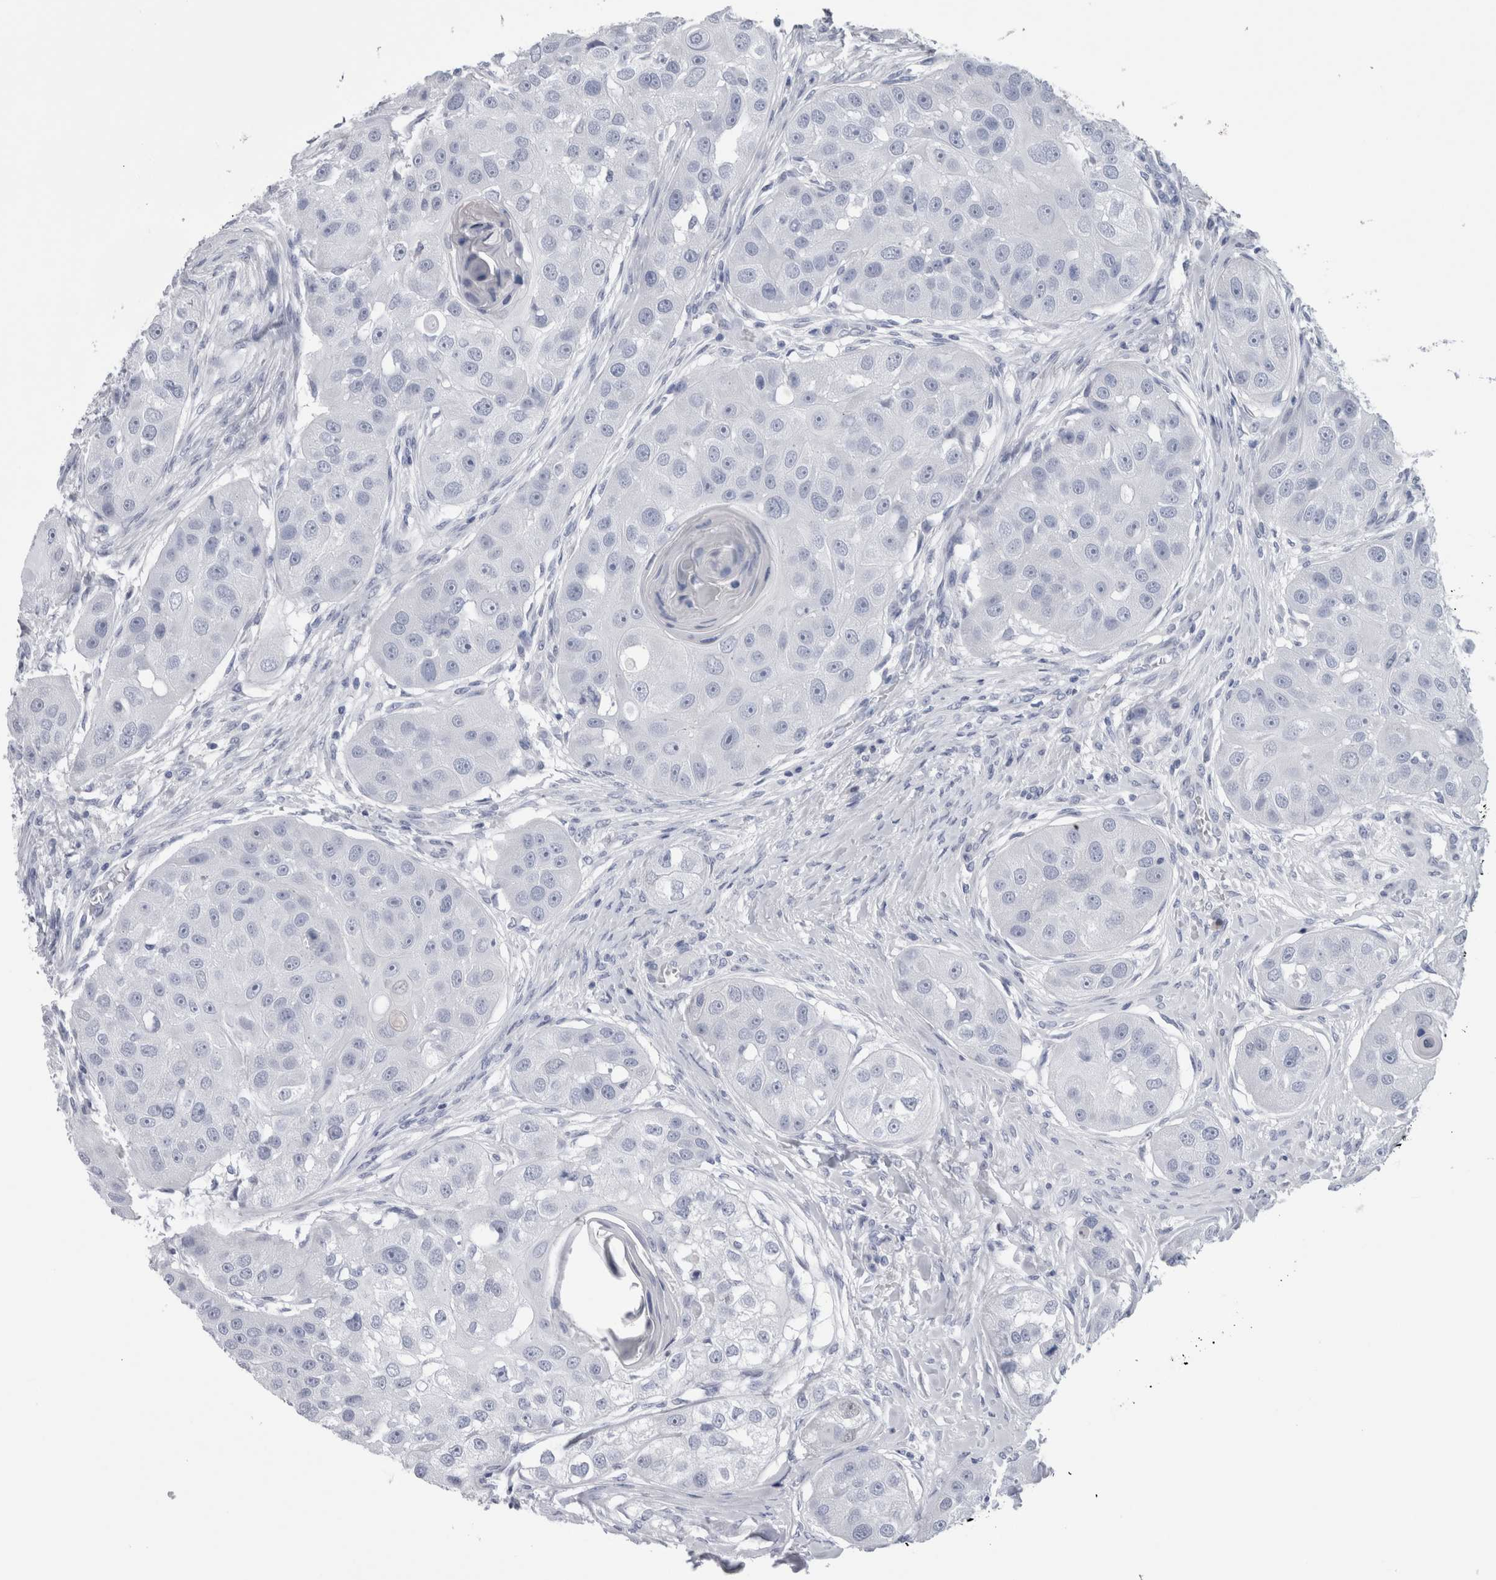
{"staining": {"intensity": "negative", "quantity": "none", "location": "none"}, "tissue": "head and neck cancer", "cell_type": "Tumor cells", "image_type": "cancer", "snomed": [{"axis": "morphology", "description": "Normal tissue, NOS"}, {"axis": "morphology", "description": "Squamous cell carcinoma, NOS"}, {"axis": "topography", "description": "Skeletal muscle"}, {"axis": "topography", "description": "Head-Neck"}], "caption": "Human squamous cell carcinoma (head and neck) stained for a protein using immunohistochemistry reveals no staining in tumor cells.", "gene": "CA8", "patient": {"sex": "male", "age": 51}}